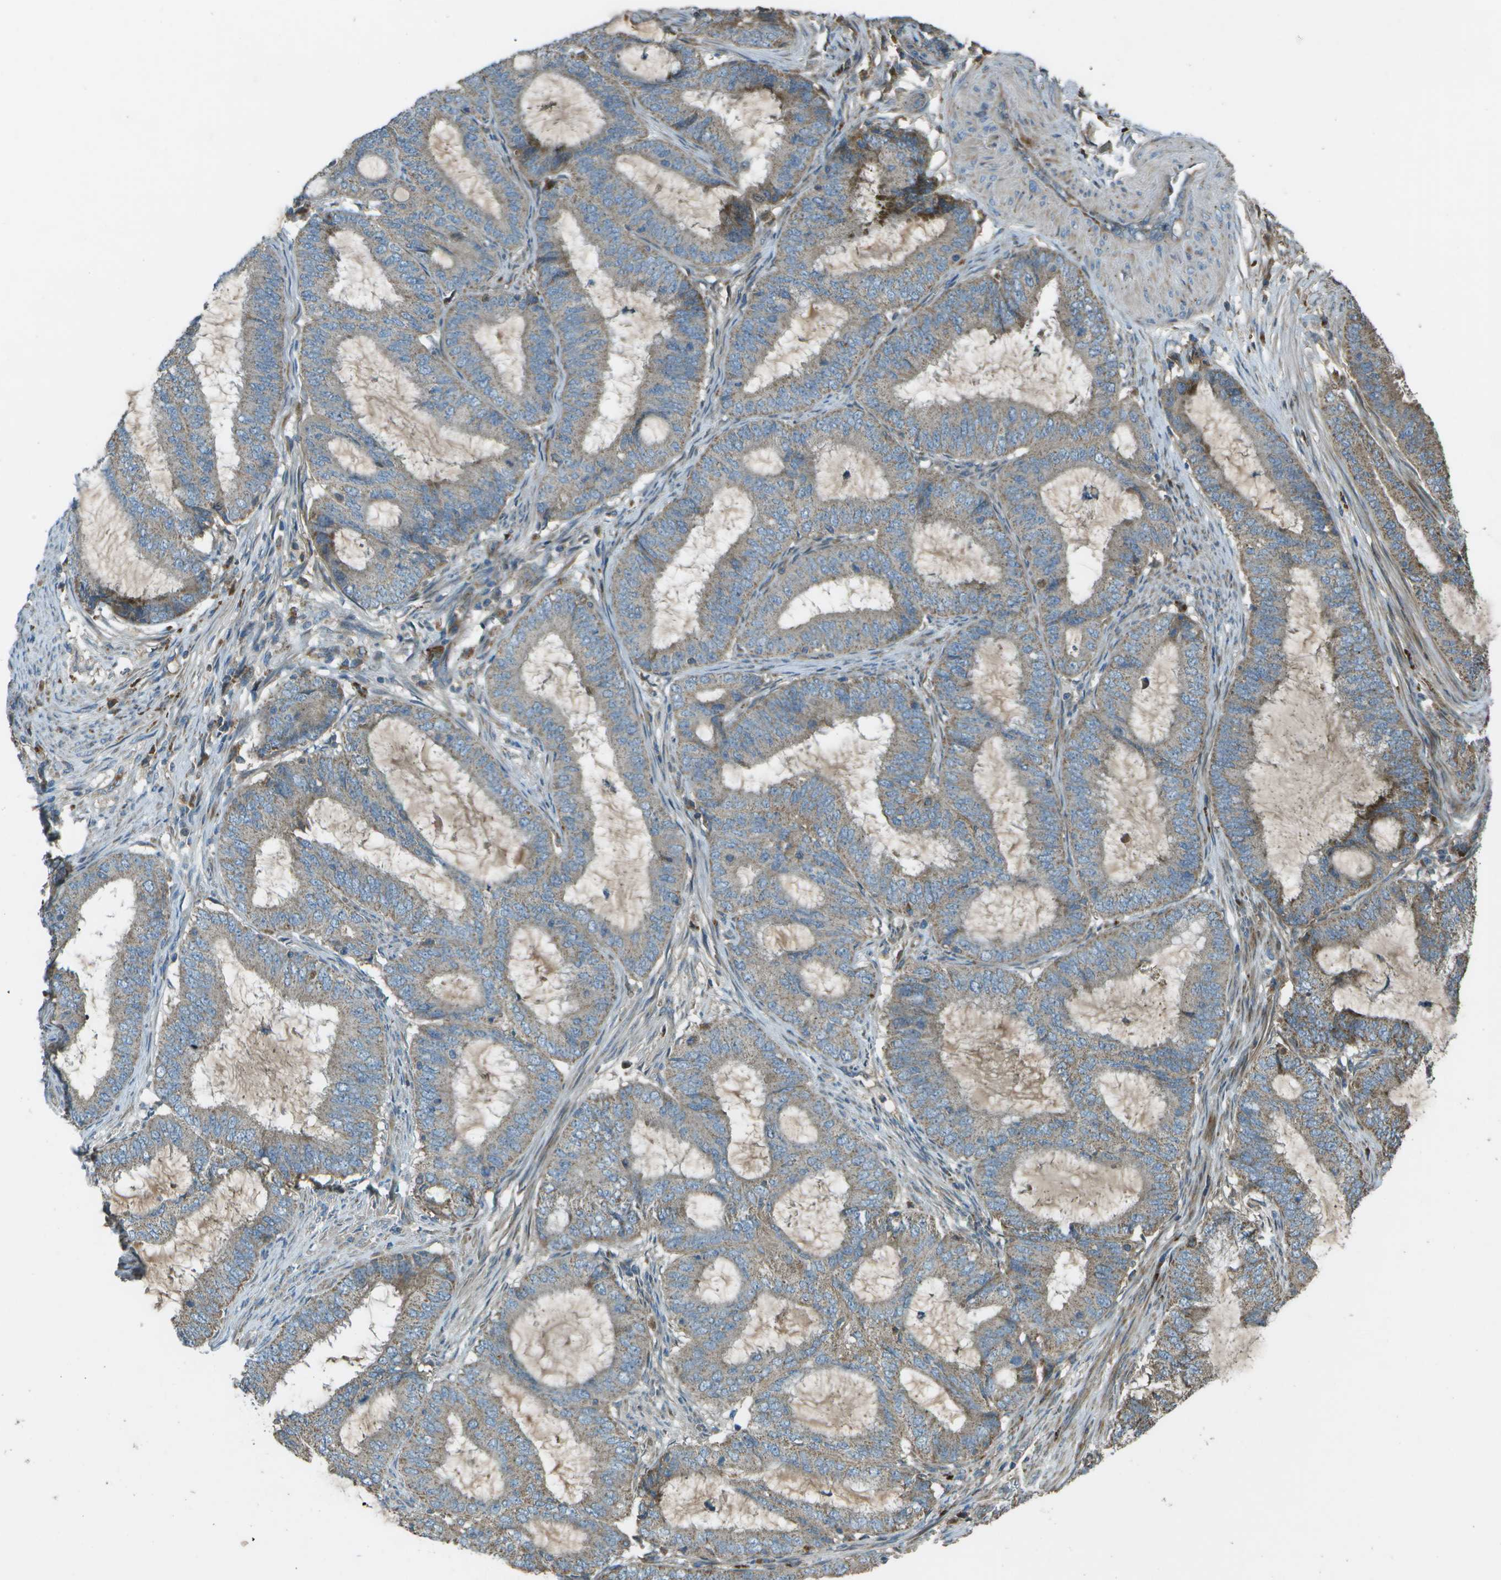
{"staining": {"intensity": "weak", "quantity": ">75%", "location": "cytoplasmic/membranous"}, "tissue": "endometrial cancer", "cell_type": "Tumor cells", "image_type": "cancer", "snomed": [{"axis": "morphology", "description": "Adenocarcinoma, NOS"}, {"axis": "topography", "description": "Endometrium"}], "caption": "Endometrial adenocarcinoma was stained to show a protein in brown. There is low levels of weak cytoplasmic/membranous expression in approximately >75% of tumor cells.", "gene": "PXYLP1", "patient": {"sex": "female", "age": 70}}